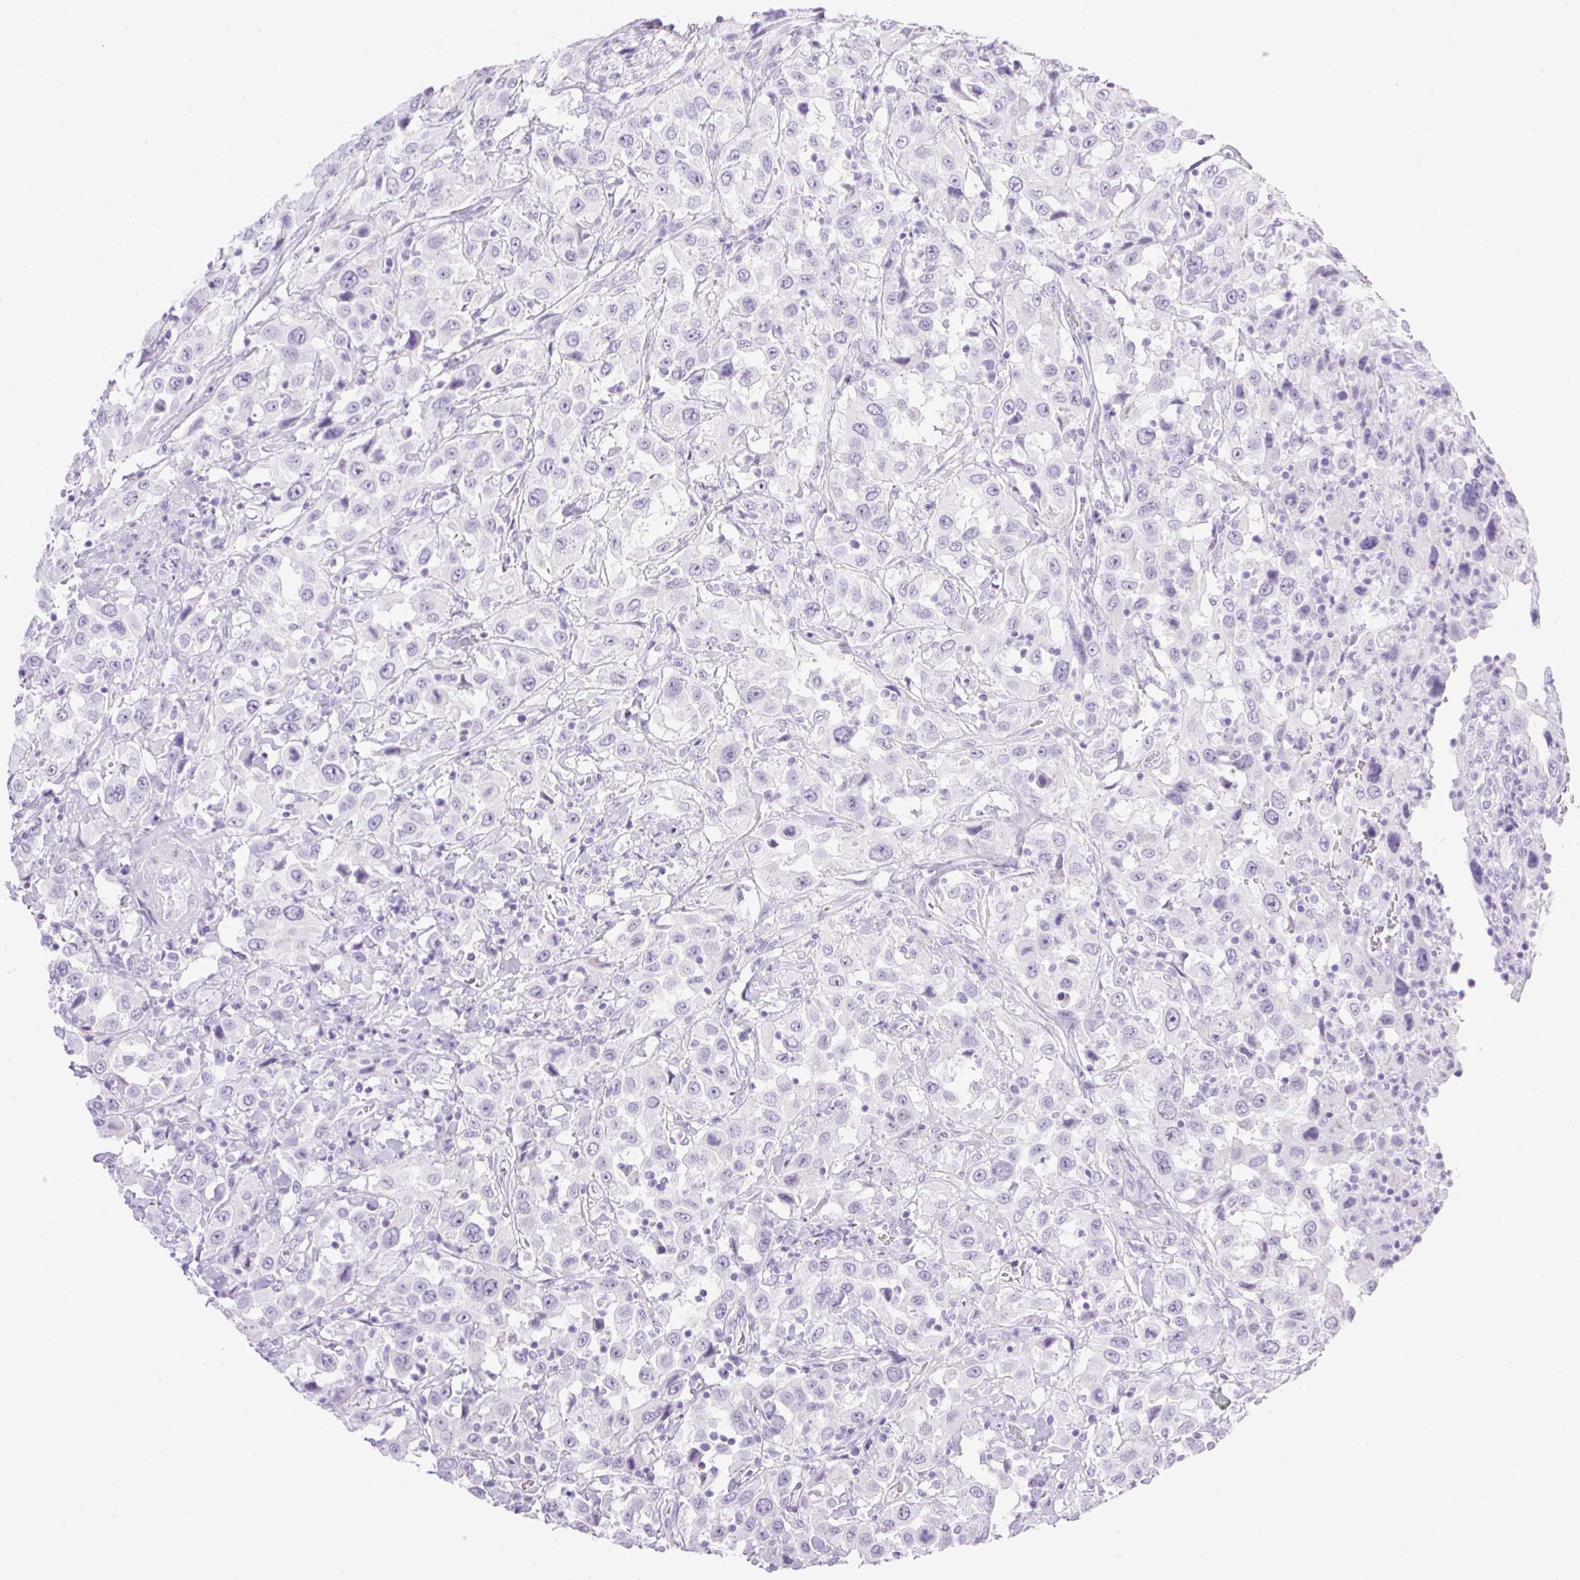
{"staining": {"intensity": "negative", "quantity": "none", "location": "none"}, "tissue": "urothelial cancer", "cell_type": "Tumor cells", "image_type": "cancer", "snomed": [{"axis": "morphology", "description": "Urothelial carcinoma, High grade"}, {"axis": "topography", "description": "Urinary bladder"}], "caption": "The histopathology image demonstrates no significant staining in tumor cells of high-grade urothelial carcinoma. (DAB IHC, high magnification).", "gene": "SPRR4", "patient": {"sex": "male", "age": 61}}